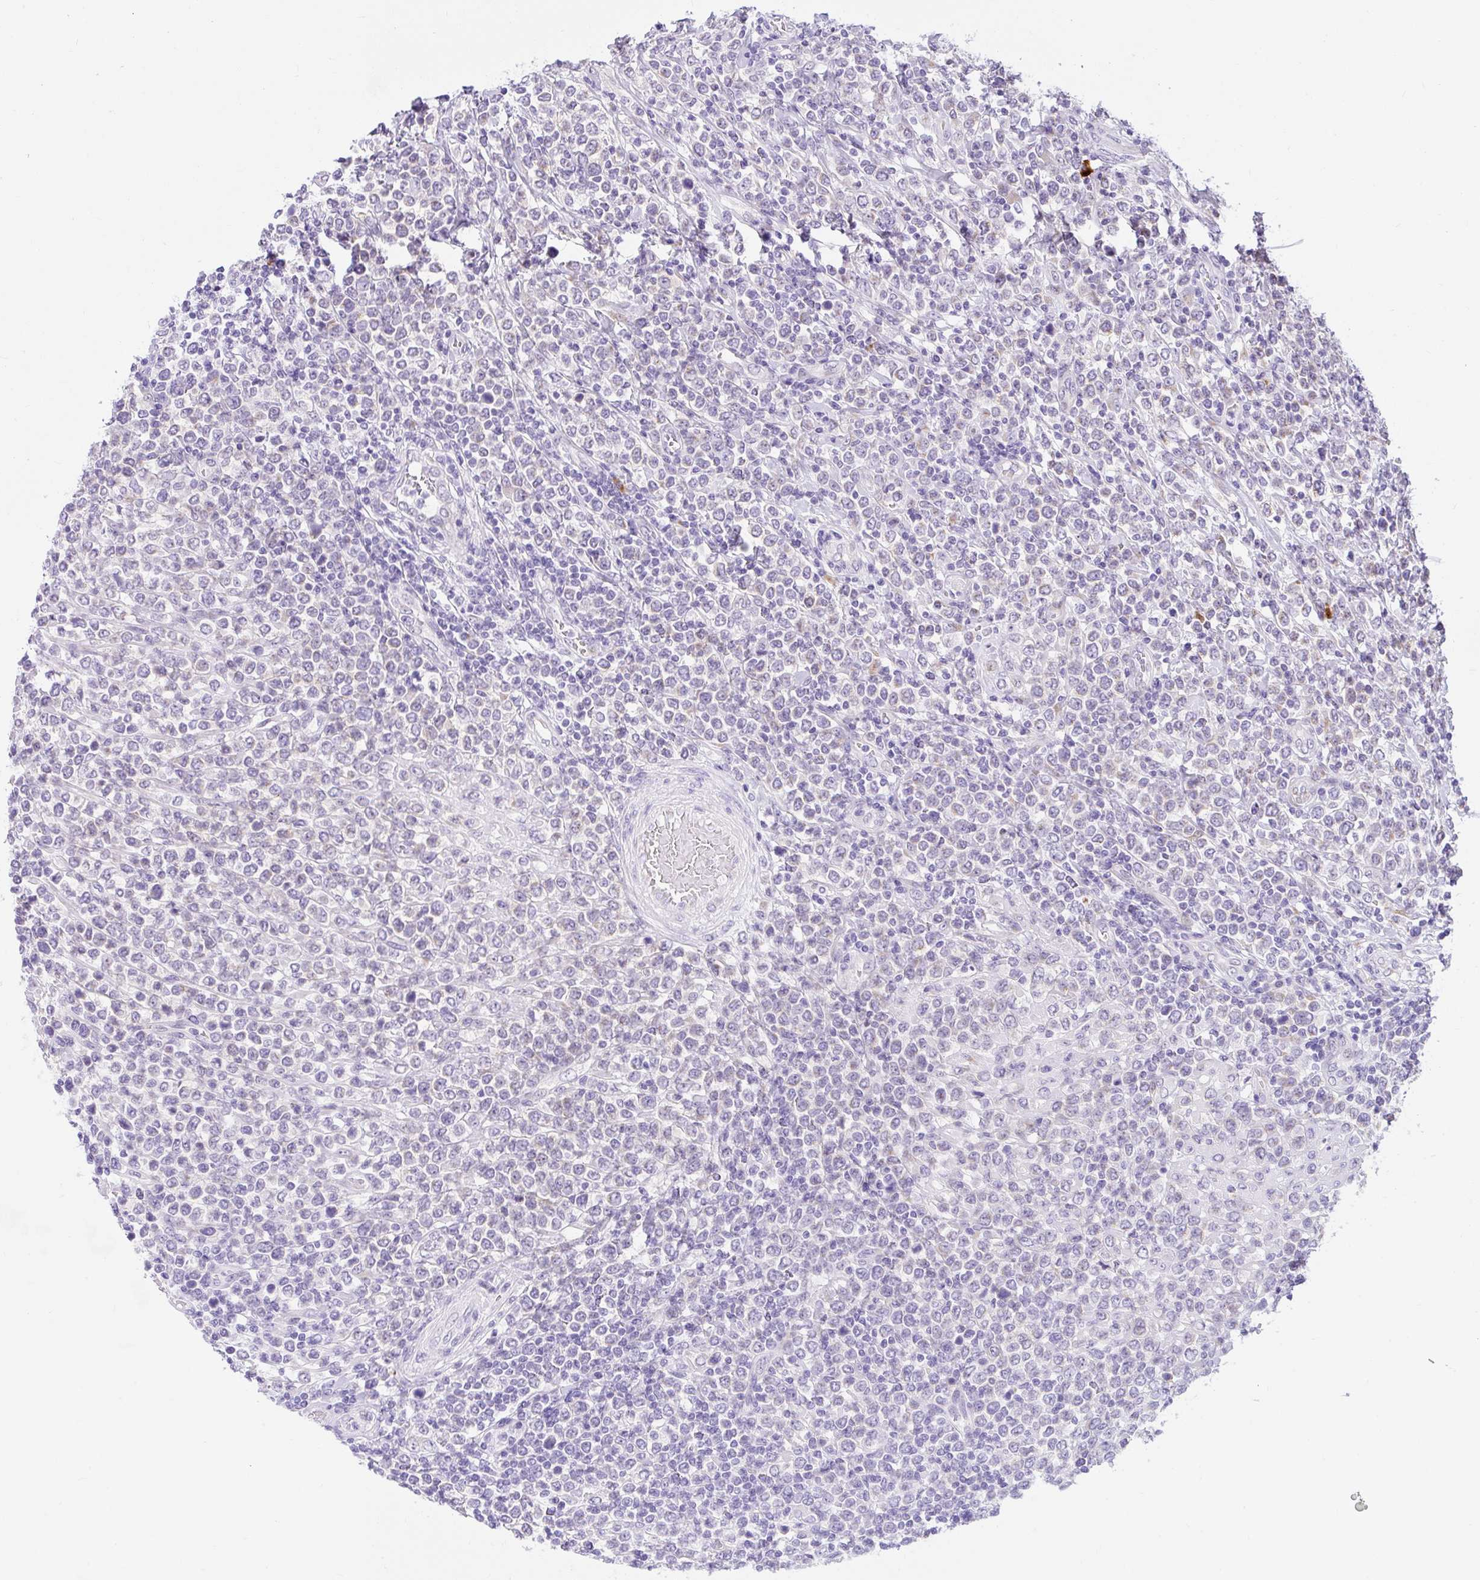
{"staining": {"intensity": "negative", "quantity": "none", "location": "none"}, "tissue": "lymphoma", "cell_type": "Tumor cells", "image_type": "cancer", "snomed": [{"axis": "morphology", "description": "Malignant lymphoma, non-Hodgkin's type, High grade"}, {"axis": "topography", "description": "Soft tissue"}], "caption": "This is an immunohistochemistry (IHC) photomicrograph of human malignant lymphoma, non-Hodgkin's type (high-grade). There is no staining in tumor cells.", "gene": "GOLGA8A", "patient": {"sex": "female", "age": 56}}